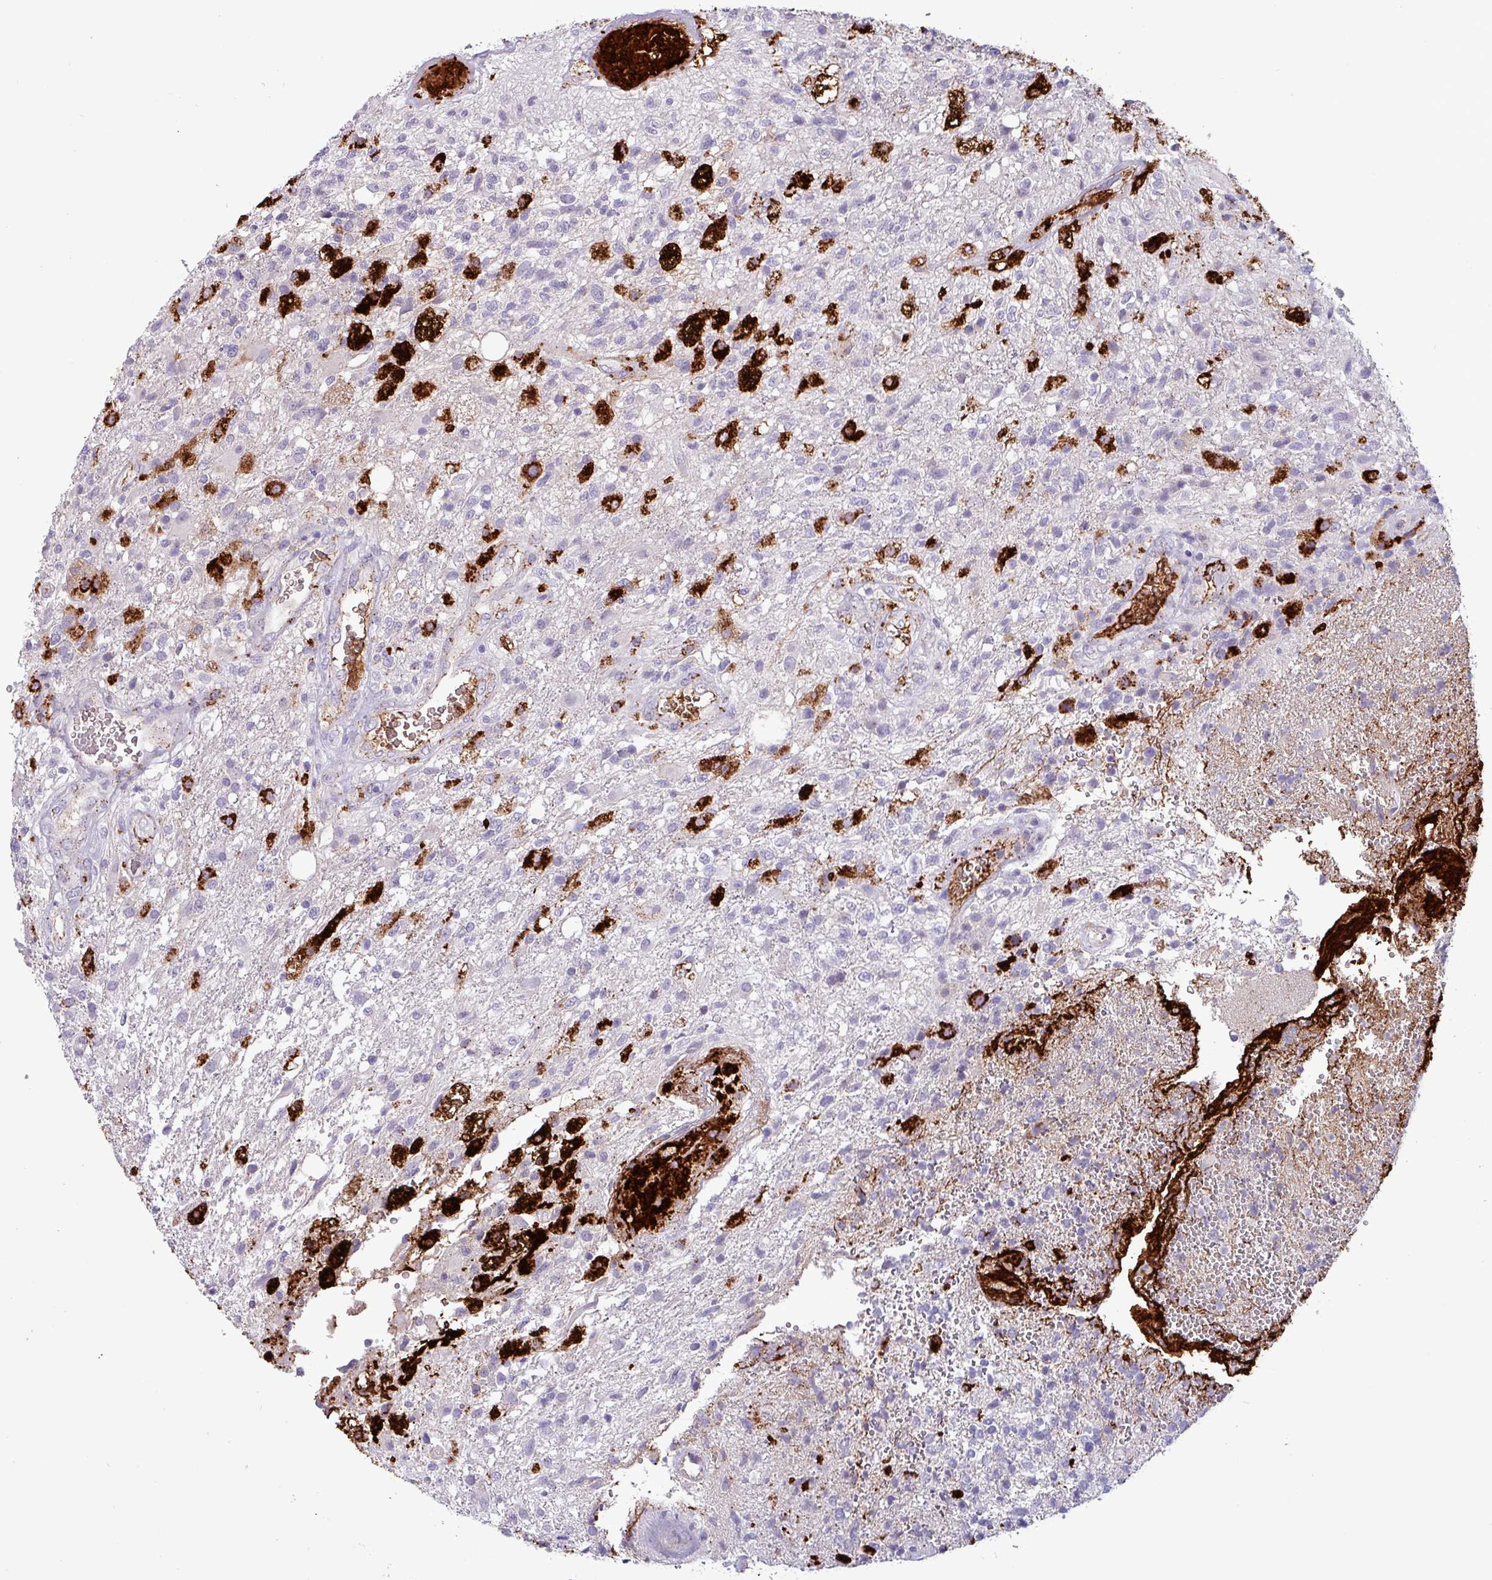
{"staining": {"intensity": "strong", "quantity": "25%-75%", "location": "cytoplasmic/membranous"}, "tissue": "glioma", "cell_type": "Tumor cells", "image_type": "cancer", "snomed": [{"axis": "morphology", "description": "Glioma, malignant, High grade"}, {"axis": "topography", "description": "Brain"}], "caption": "Immunohistochemistry (IHC) (DAB) staining of high-grade glioma (malignant) shows strong cytoplasmic/membranous protein staining in about 25%-75% of tumor cells.", "gene": "PLIN2", "patient": {"sex": "male", "age": 56}}